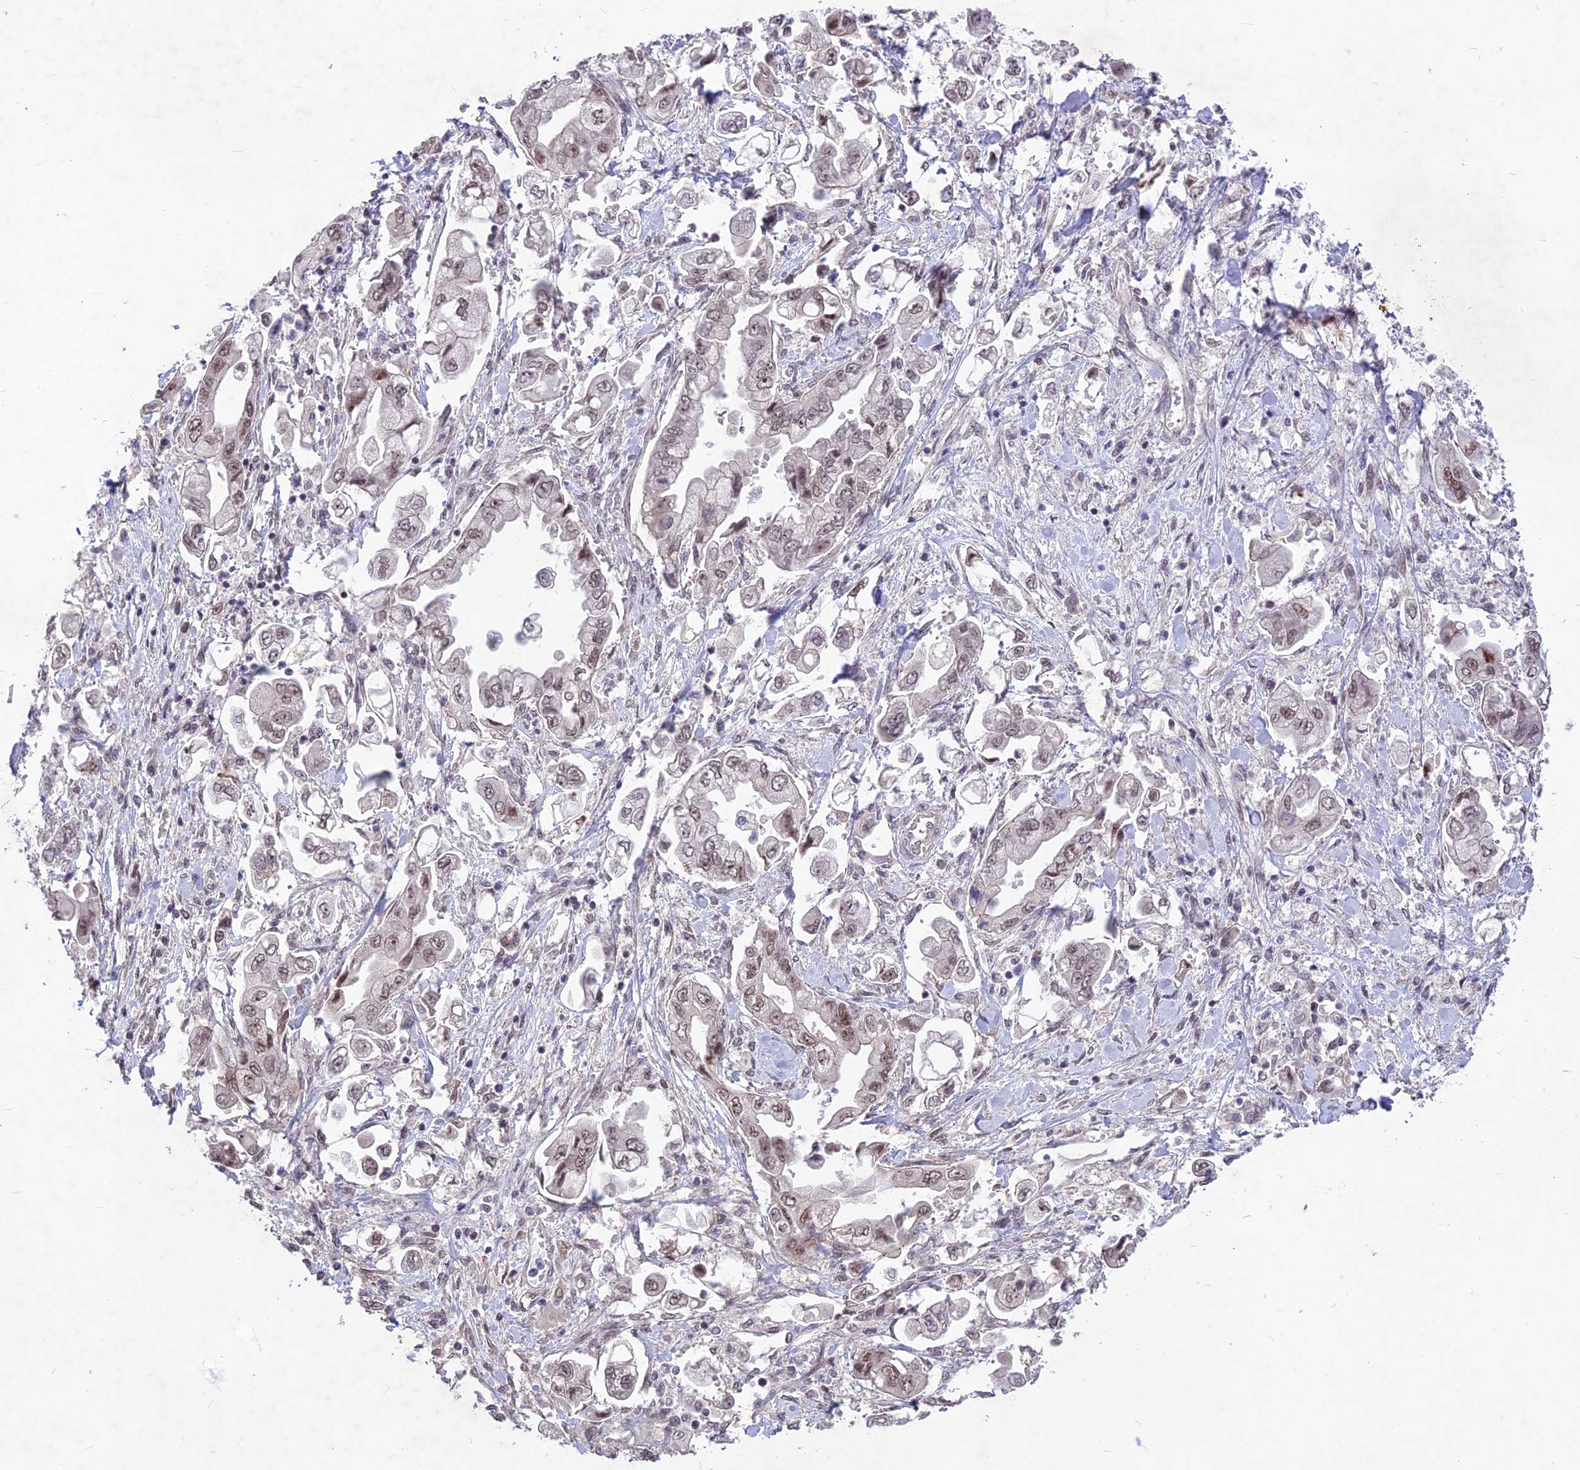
{"staining": {"intensity": "moderate", "quantity": "25%-75%", "location": "nuclear"}, "tissue": "stomach cancer", "cell_type": "Tumor cells", "image_type": "cancer", "snomed": [{"axis": "morphology", "description": "Adenocarcinoma, NOS"}, {"axis": "topography", "description": "Stomach"}], "caption": "An immunohistochemistry (IHC) photomicrograph of neoplastic tissue is shown. Protein staining in brown shows moderate nuclear positivity in stomach cancer (adenocarcinoma) within tumor cells.", "gene": "DIS3", "patient": {"sex": "male", "age": 62}}